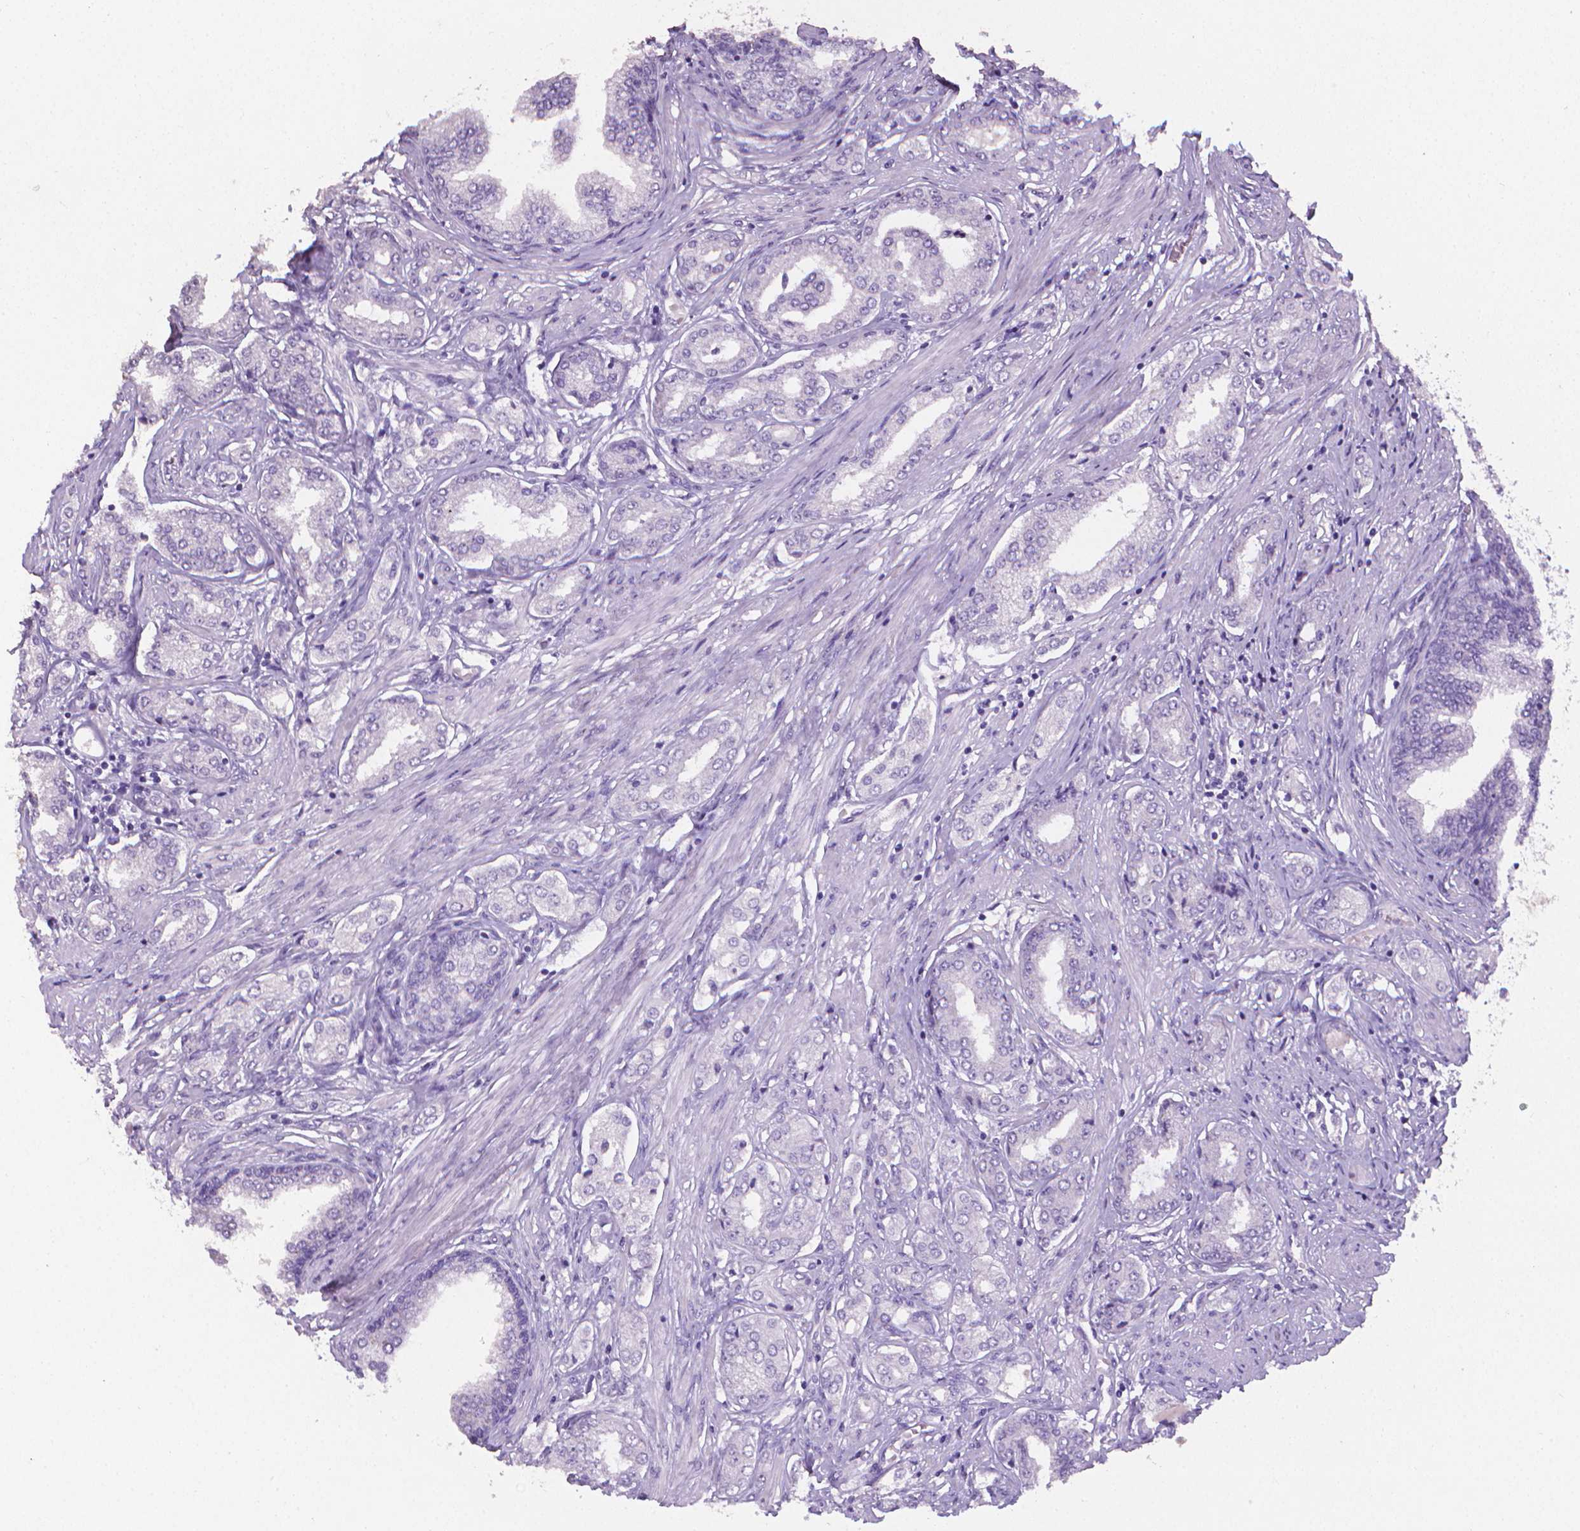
{"staining": {"intensity": "negative", "quantity": "none", "location": "none"}, "tissue": "prostate cancer", "cell_type": "Tumor cells", "image_type": "cancer", "snomed": [{"axis": "morphology", "description": "Adenocarcinoma, NOS"}, {"axis": "topography", "description": "Prostate"}], "caption": "DAB immunohistochemical staining of prostate cancer (adenocarcinoma) reveals no significant staining in tumor cells.", "gene": "XPNPEP2", "patient": {"sex": "male", "age": 63}}